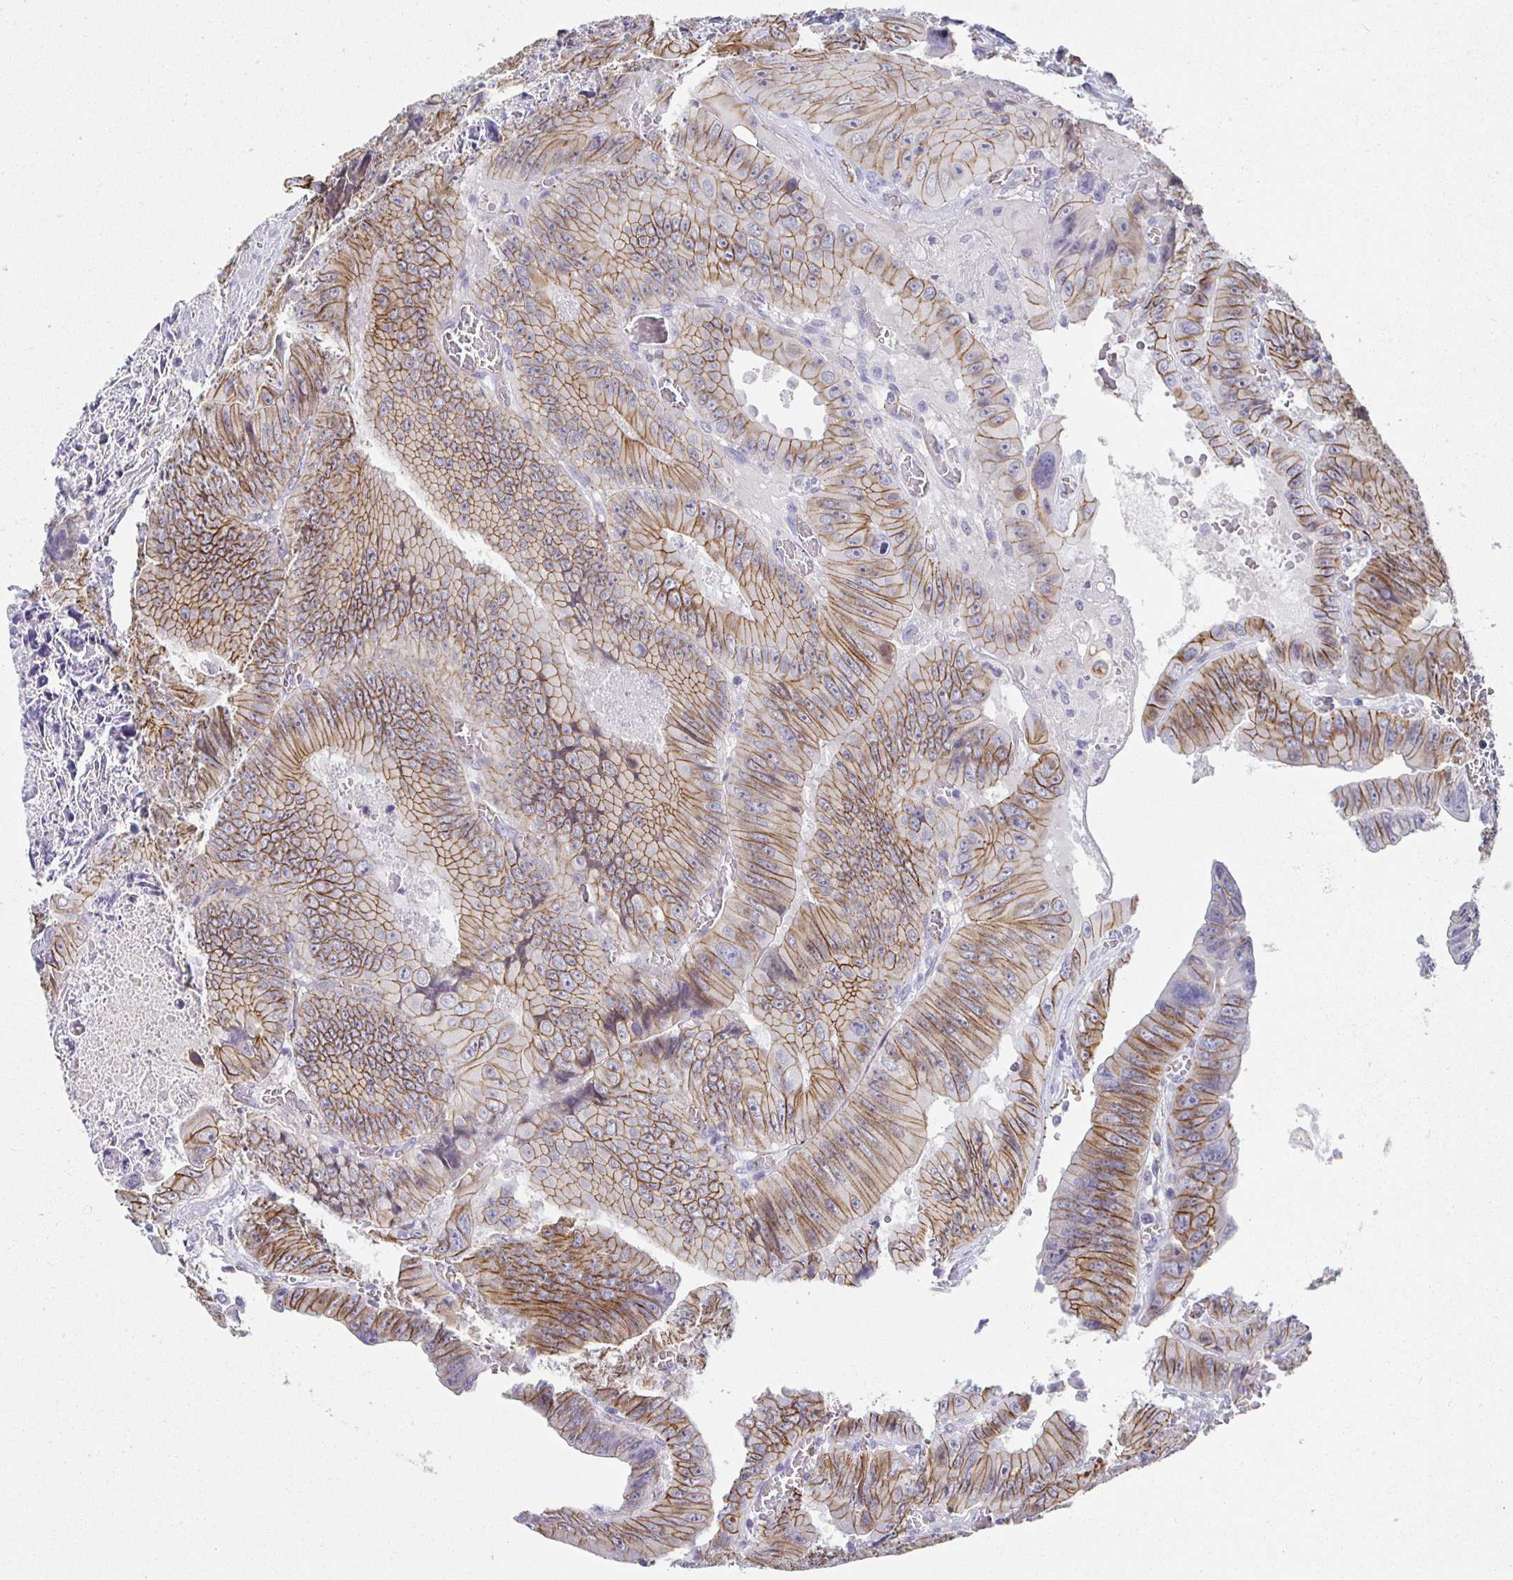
{"staining": {"intensity": "moderate", "quantity": ">75%", "location": "cytoplasmic/membranous"}, "tissue": "colorectal cancer", "cell_type": "Tumor cells", "image_type": "cancer", "snomed": [{"axis": "morphology", "description": "Adenocarcinoma, NOS"}, {"axis": "topography", "description": "Colon"}], "caption": "Approximately >75% of tumor cells in human colorectal cancer exhibit moderate cytoplasmic/membranous protein positivity as visualized by brown immunohistochemical staining.", "gene": "PIWIL3", "patient": {"sex": "female", "age": 84}}